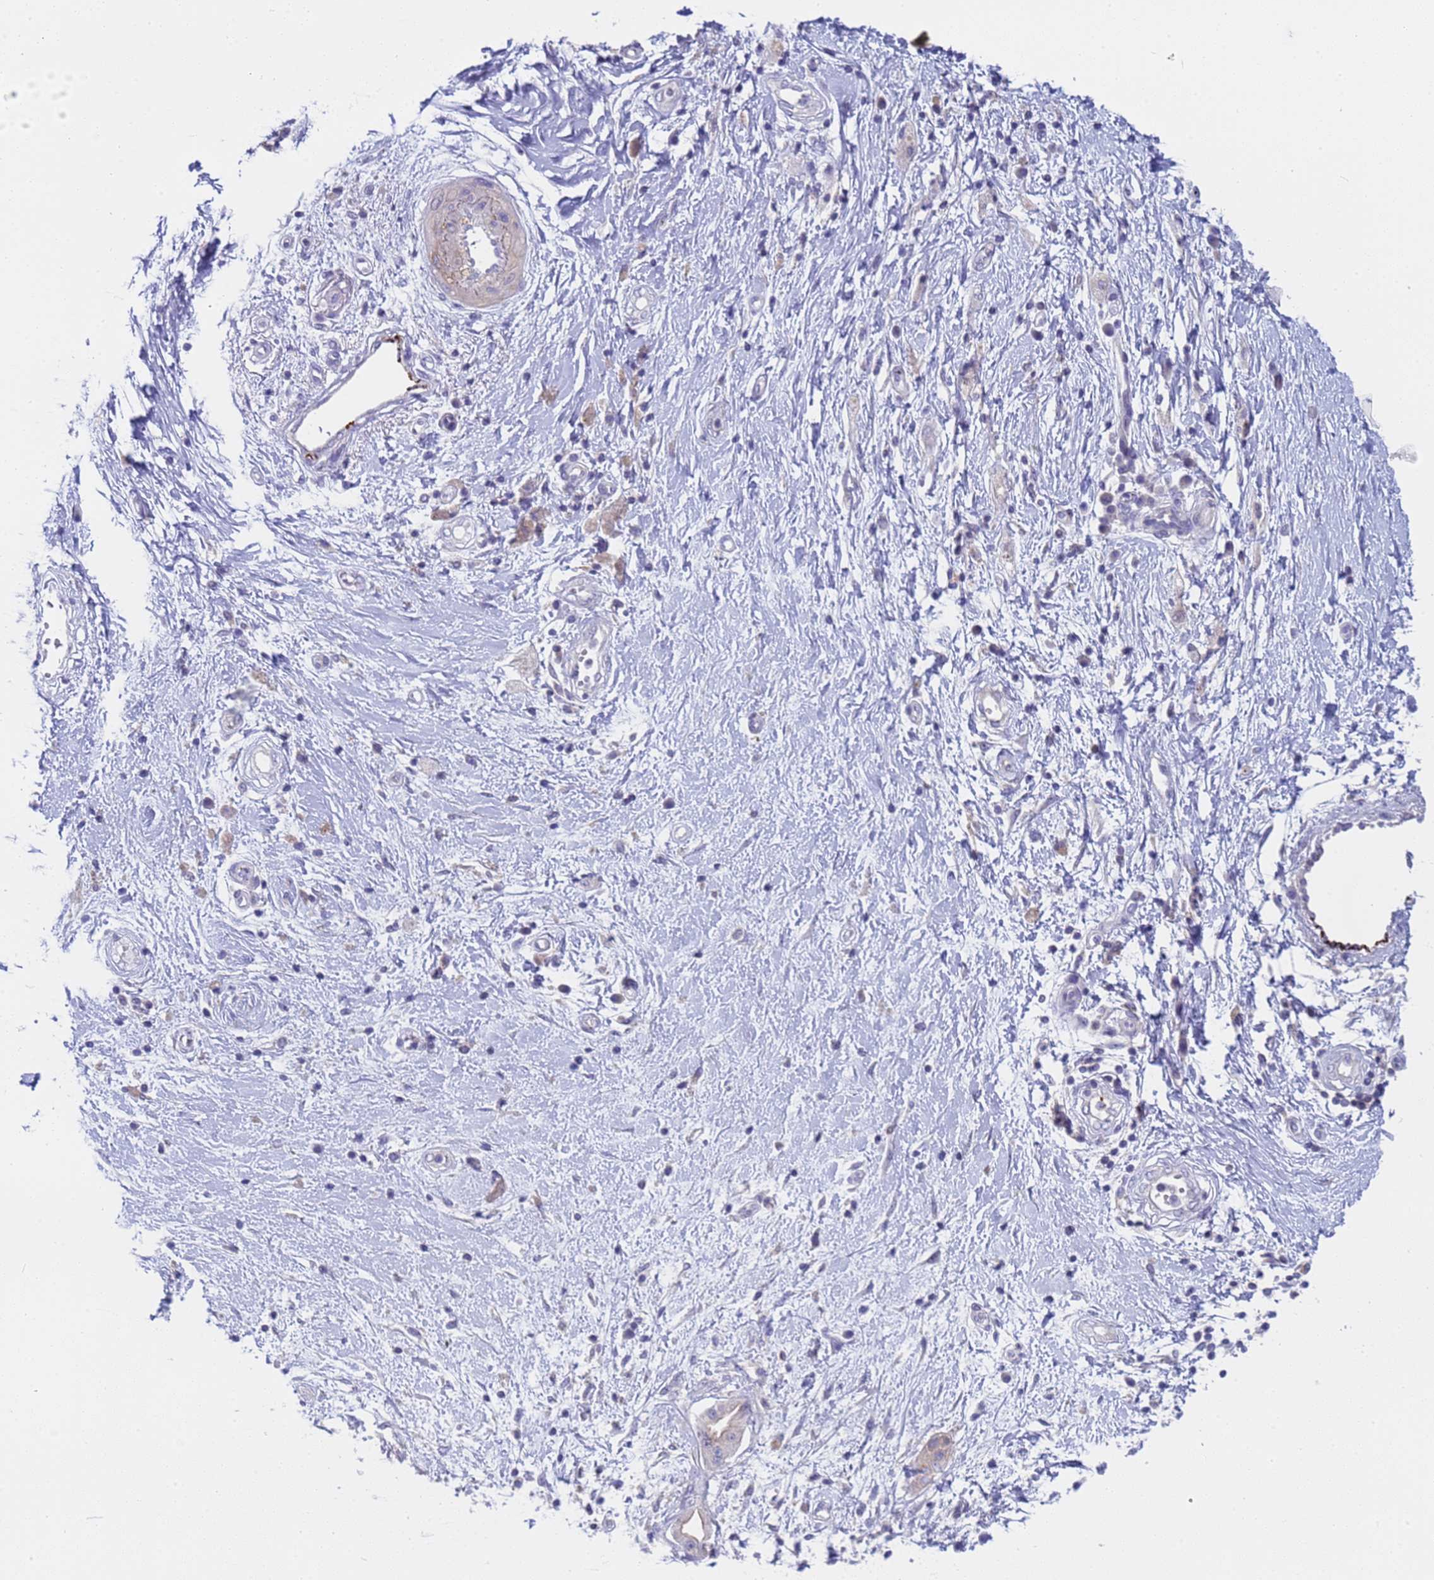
{"staining": {"intensity": "negative", "quantity": "none", "location": "none"}, "tissue": "pancreatic cancer", "cell_type": "Tumor cells", "image_type": "cancer", "snomed": [{"axis": "morphology", "description": "Adenocarcinoma, NOS"}, {"axis": "topography", "description": "Pancreas"}], "caption": "Micrograph shows no significant protein staining in tumor cells of adenocarcinoma (pancreatic).", "gene": "CAPN7", "patient": {"sex": "male", "age": 68}}